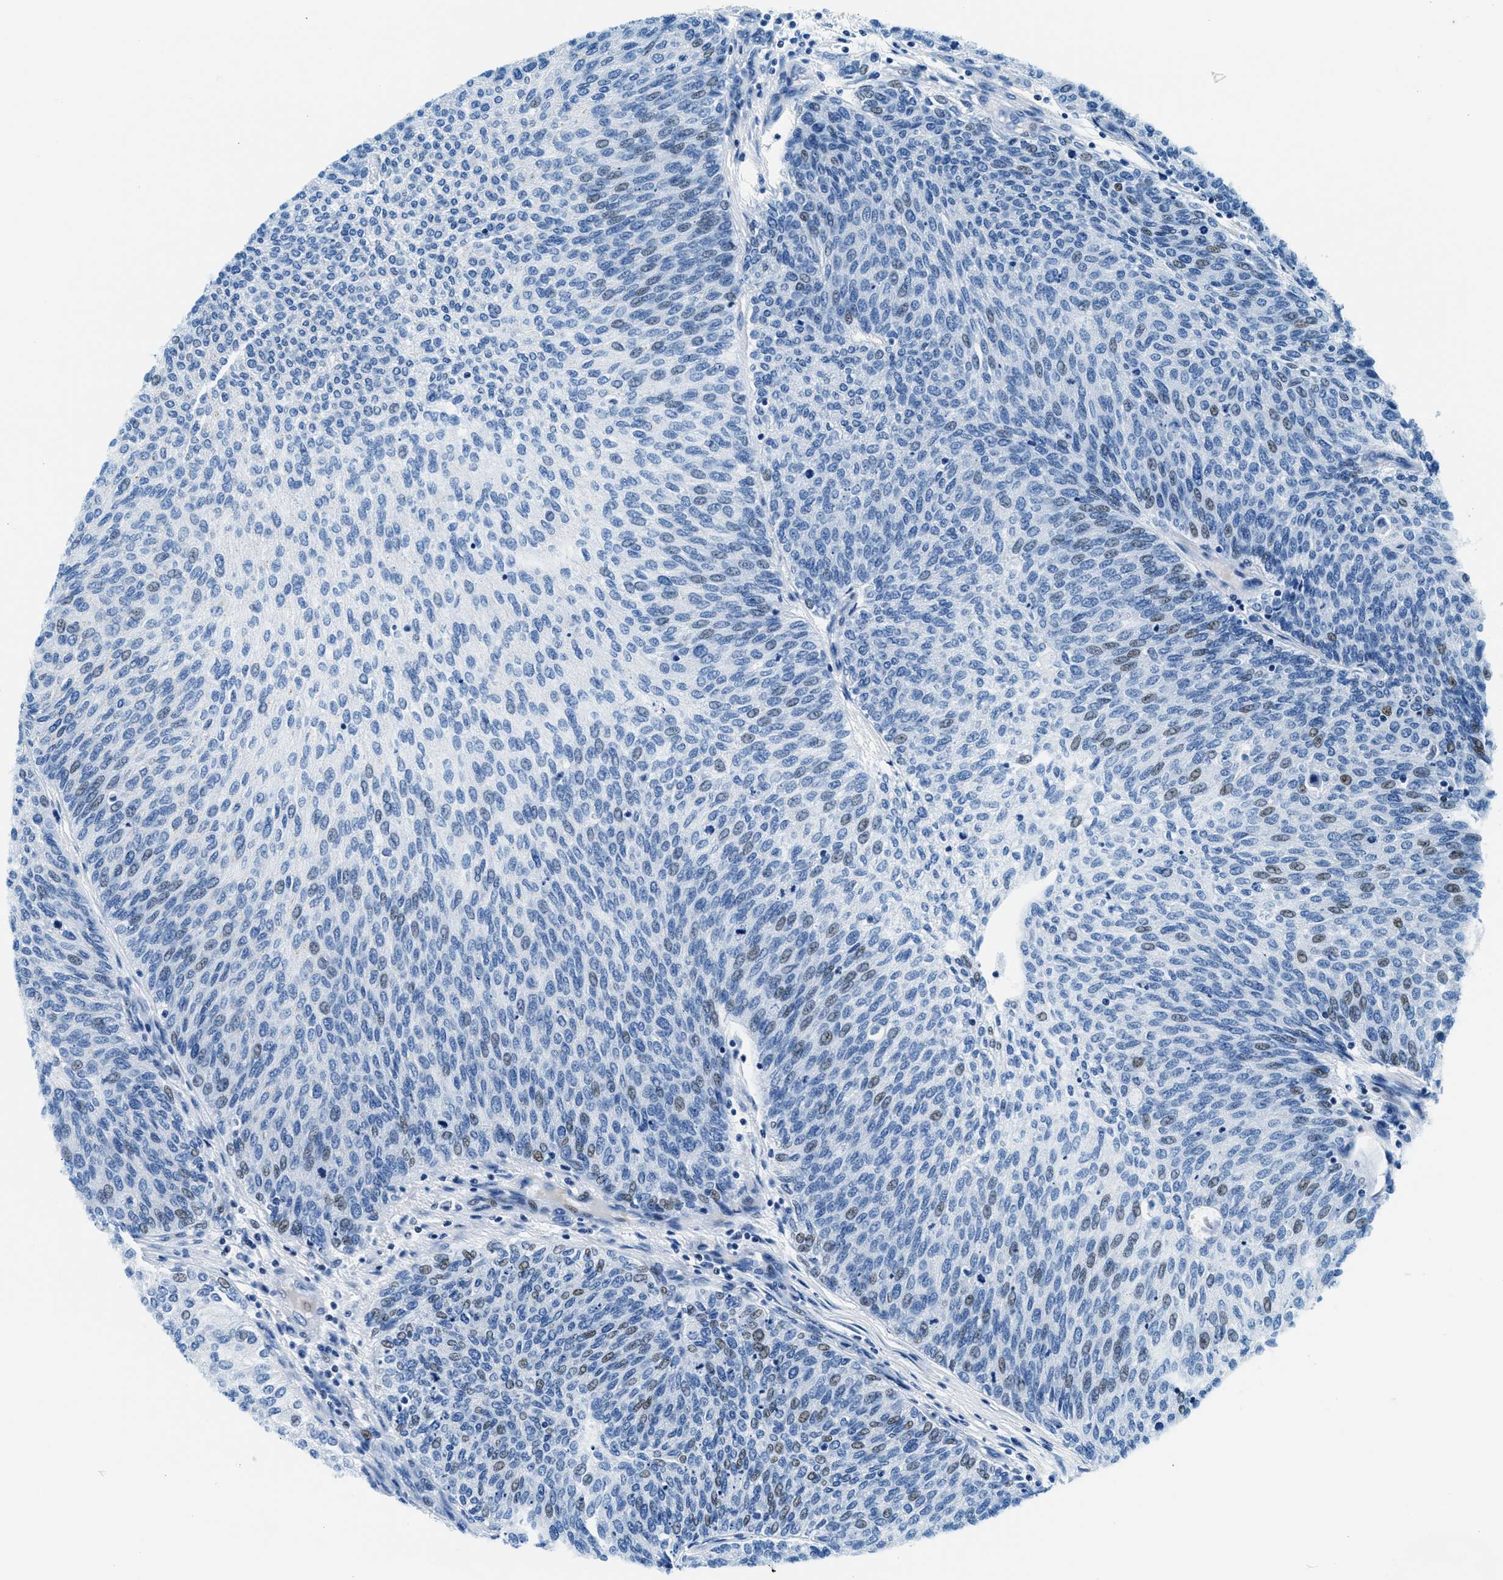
{"staining": {"intensity": "negative", "quantity": "none", "location": "none"}, "tissue": "urothelial cancer", "cell_type": "Tumor cells", "image_type": "cancer", "snomed": [{"axis": "morphology", "description": "Urothelial carcinoma, Low grade"}, {"axis": "topography", "description": "Urinary bladder"}], "caption": "Immunohistochemistry image of human urothelial cancer stained for a protein (brown), which shows no staining in tumor cells.", "gene": "VPS53", "patient": {"sex": "female", "age": 79}}